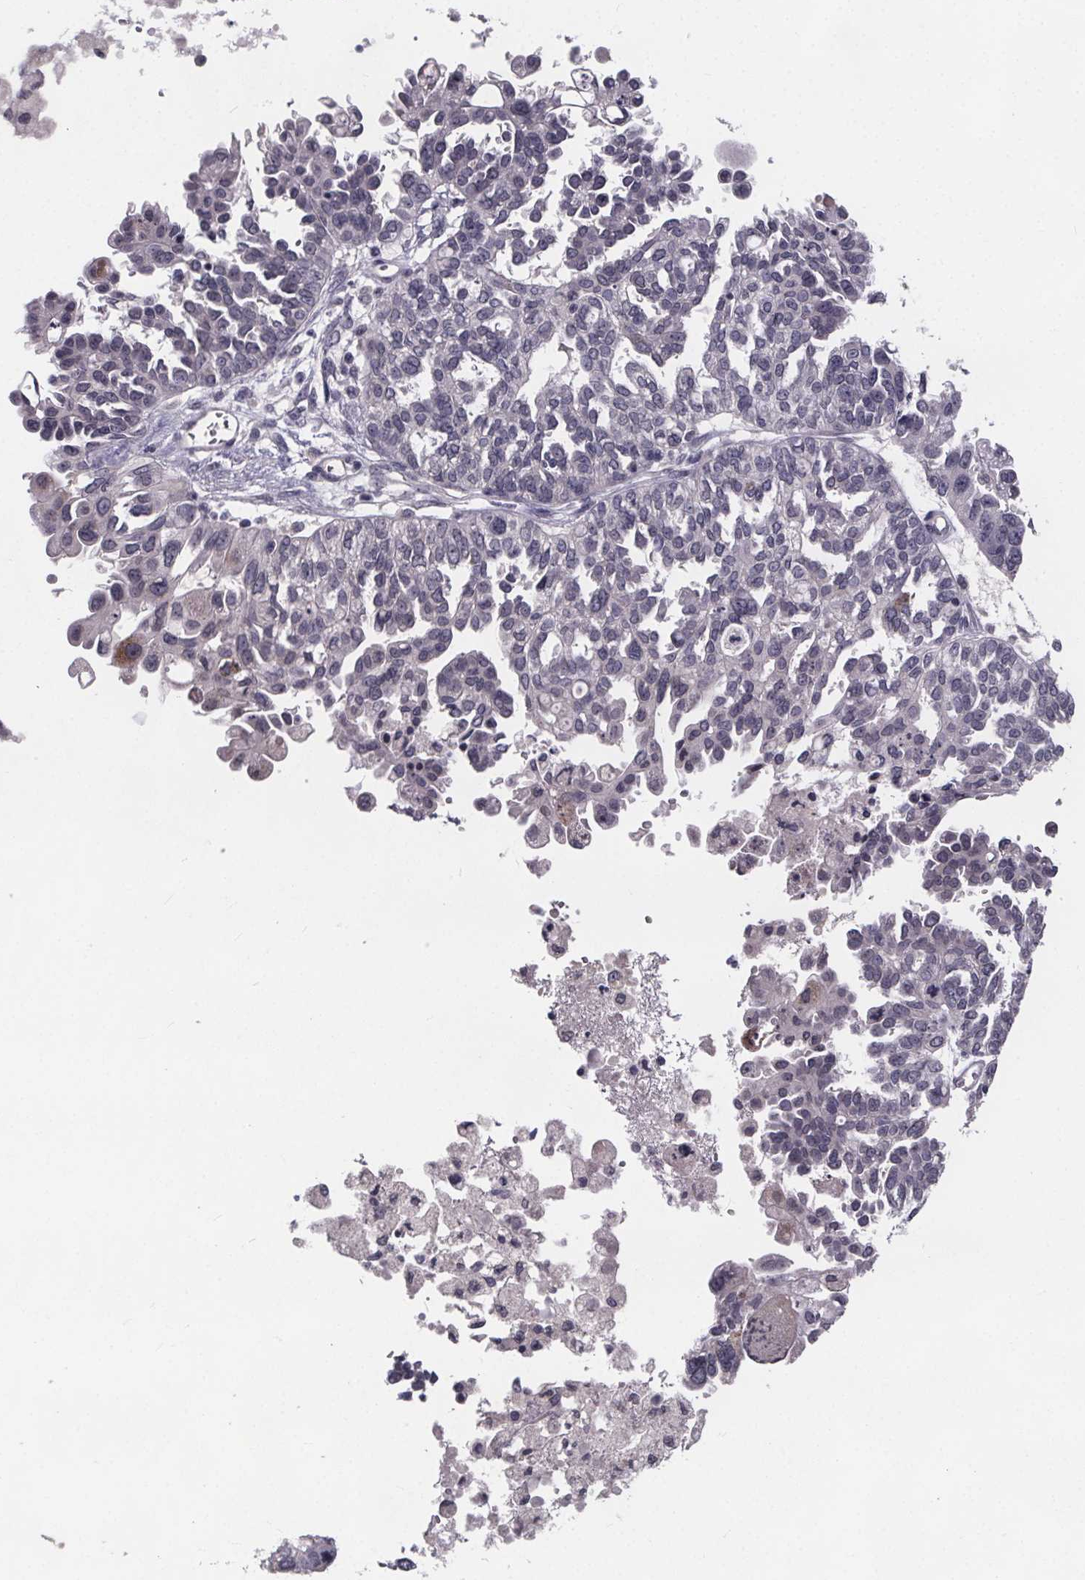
{"staining": {"intensity": "negative", "quantity": "none", "location": "none"}, "tissue": "ovarian cancer", "cell_type": "Tumor cells", "image_type": "cancer", "snomed": [{"axis": "morphology", "description": "Cystadenocarcinoma, serous, NOS"}, {"axis": "topography", "description": "Ovary"}], "caption": "Immunohistochemical staining of human serous cystadenocarcinoma (ovarian) demonstrates no significant positivity in tumor cells. The staining is performed using DAB brown chromogen with nuclei counter-stained in using hematoxylin.", "gene": "FAM181B", "patient": {"sex": "female", "age": 53}}